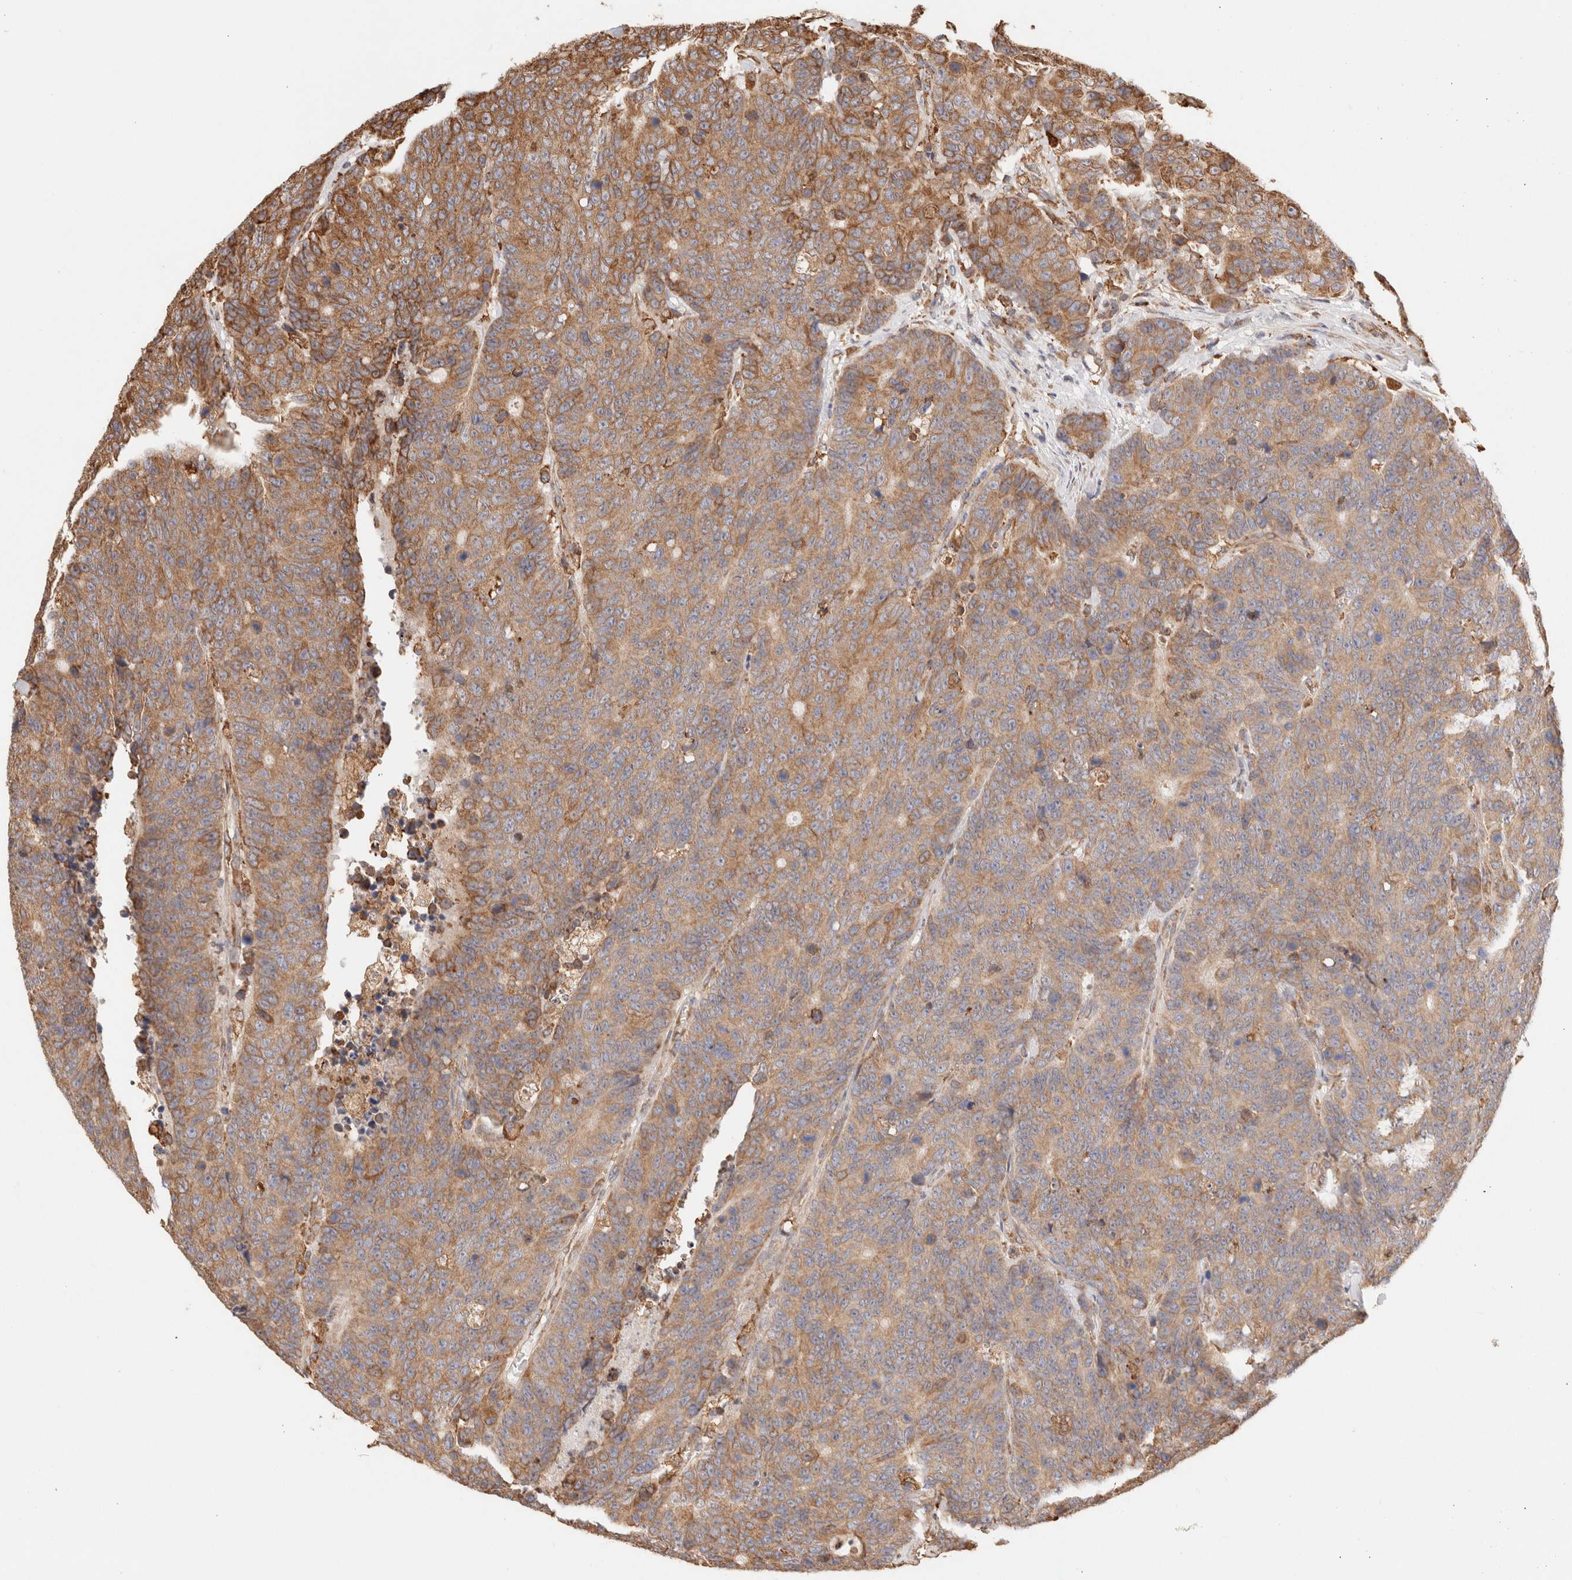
{"staining": {"intensity": "moderate", "quantity": ">75%", "location": "cytoplasmic/membranous"}, "tissue": "colorectal cancer", "cell_type": "Tumor cells", "image_type": "cancer", "snomed": [{"axis": "morphology", "description": "Adenocarcinoma, NOS"}, {"axis": "topography", "description": "Colon"}], "caption": "The image reveals a brown stain indicating the presence of a protein in the cytoplasmic/membranous of tumor cells in colorectal adenocarcinoma.", "gene": "FER", "patient": {"sex": "female", "age": 86}}